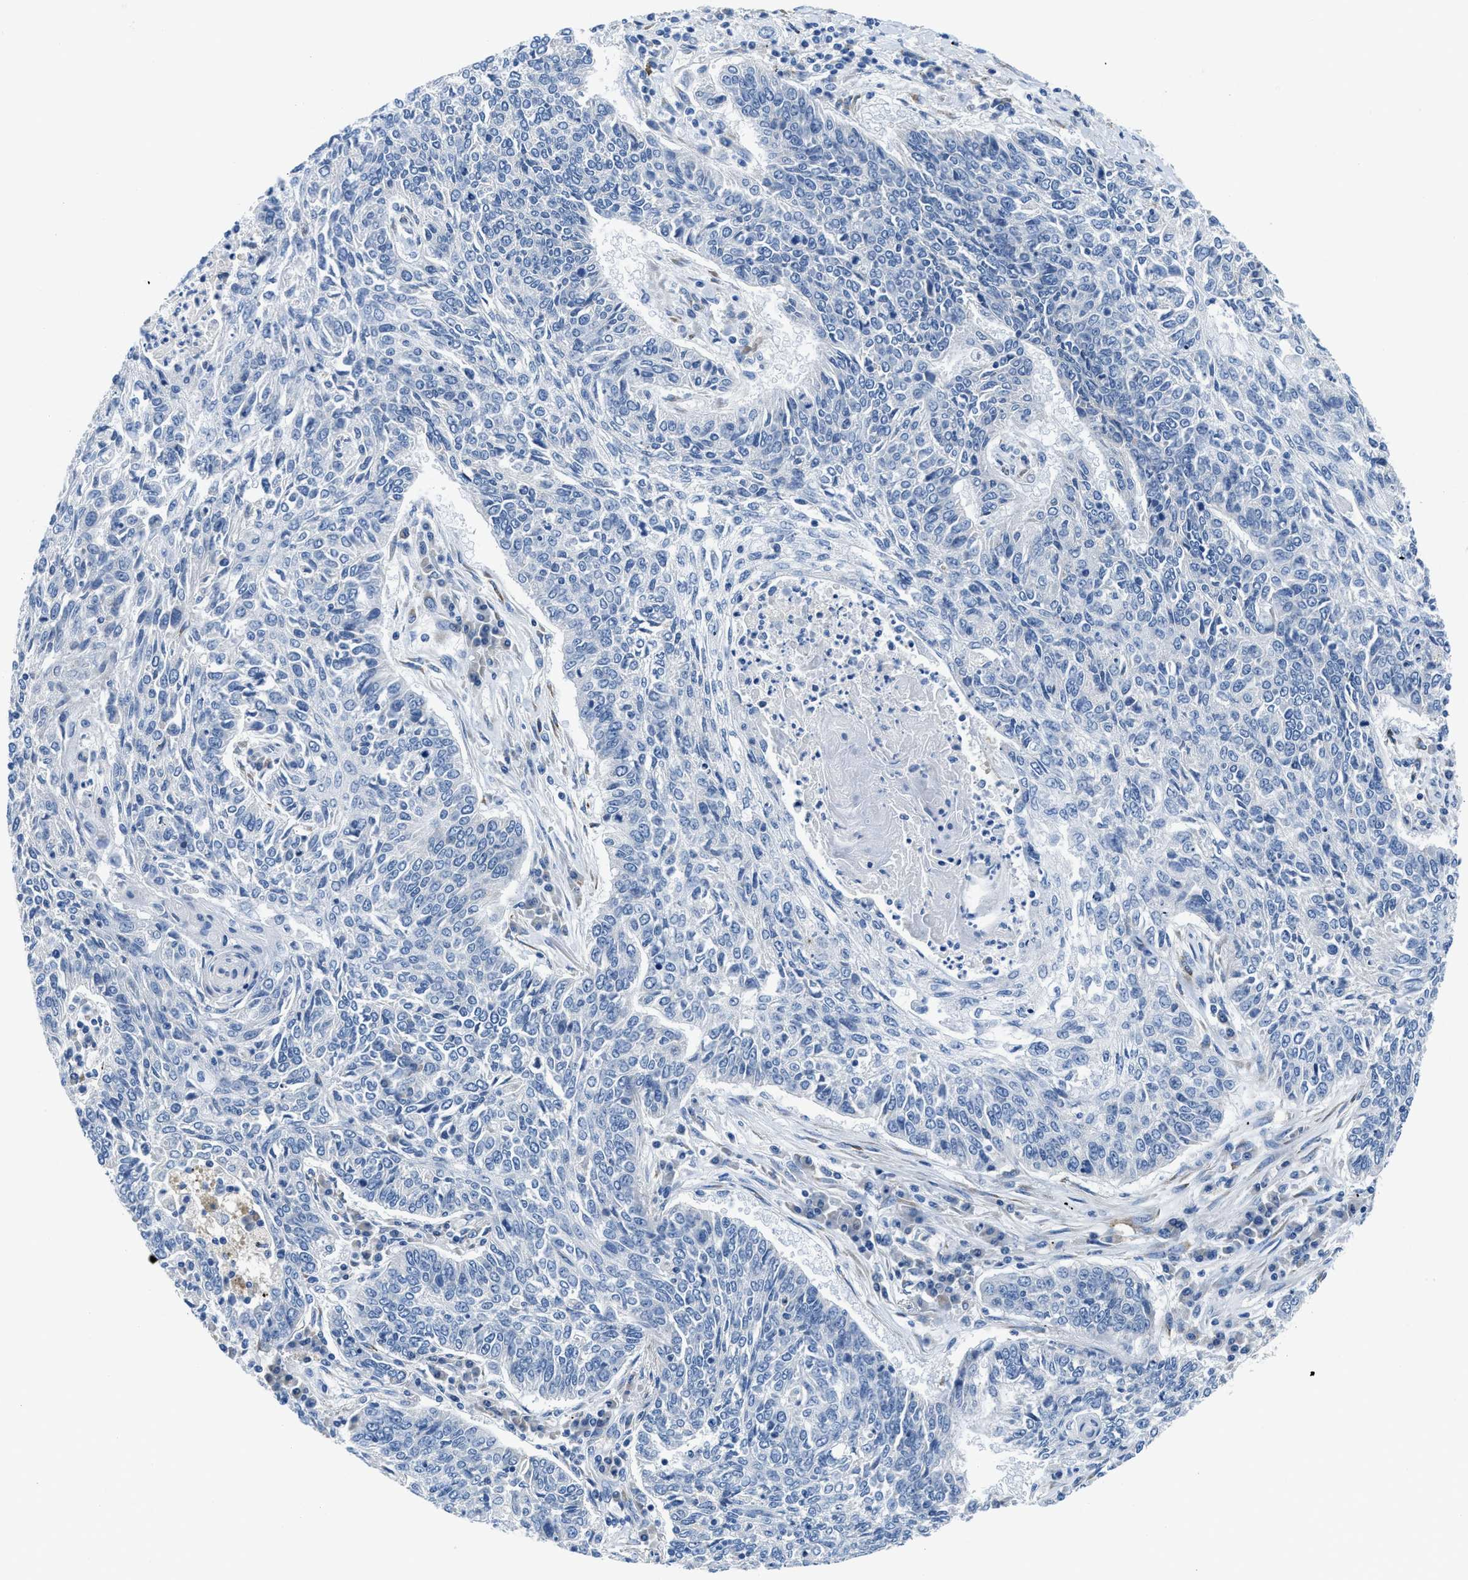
{"staining": {"intensity": "negative", "quantity": "none", "location": "none"}, "tissue": "lung cancer", "cell_type": "Tumor cells", "image_type": "cancer", "snomed": [{"axis": "morphology", "description": "Normal tissue, NOS"}, {"axis": "morphology", "description": "Squamous cell carcinoma, NOS"}, {"axis": "topography", "description": "Cartilage tissue"}, {"axis": "topography", "description": "Bronchus"}, {"axis": "topography", "description": "Lung"}], "caption": "The immunohistochemistry (IHC) image has no significant positivity in tumor cells of lung cancer tissue.", "gene": "BNC2", "patient": {"sex": "female", "age": 49}}